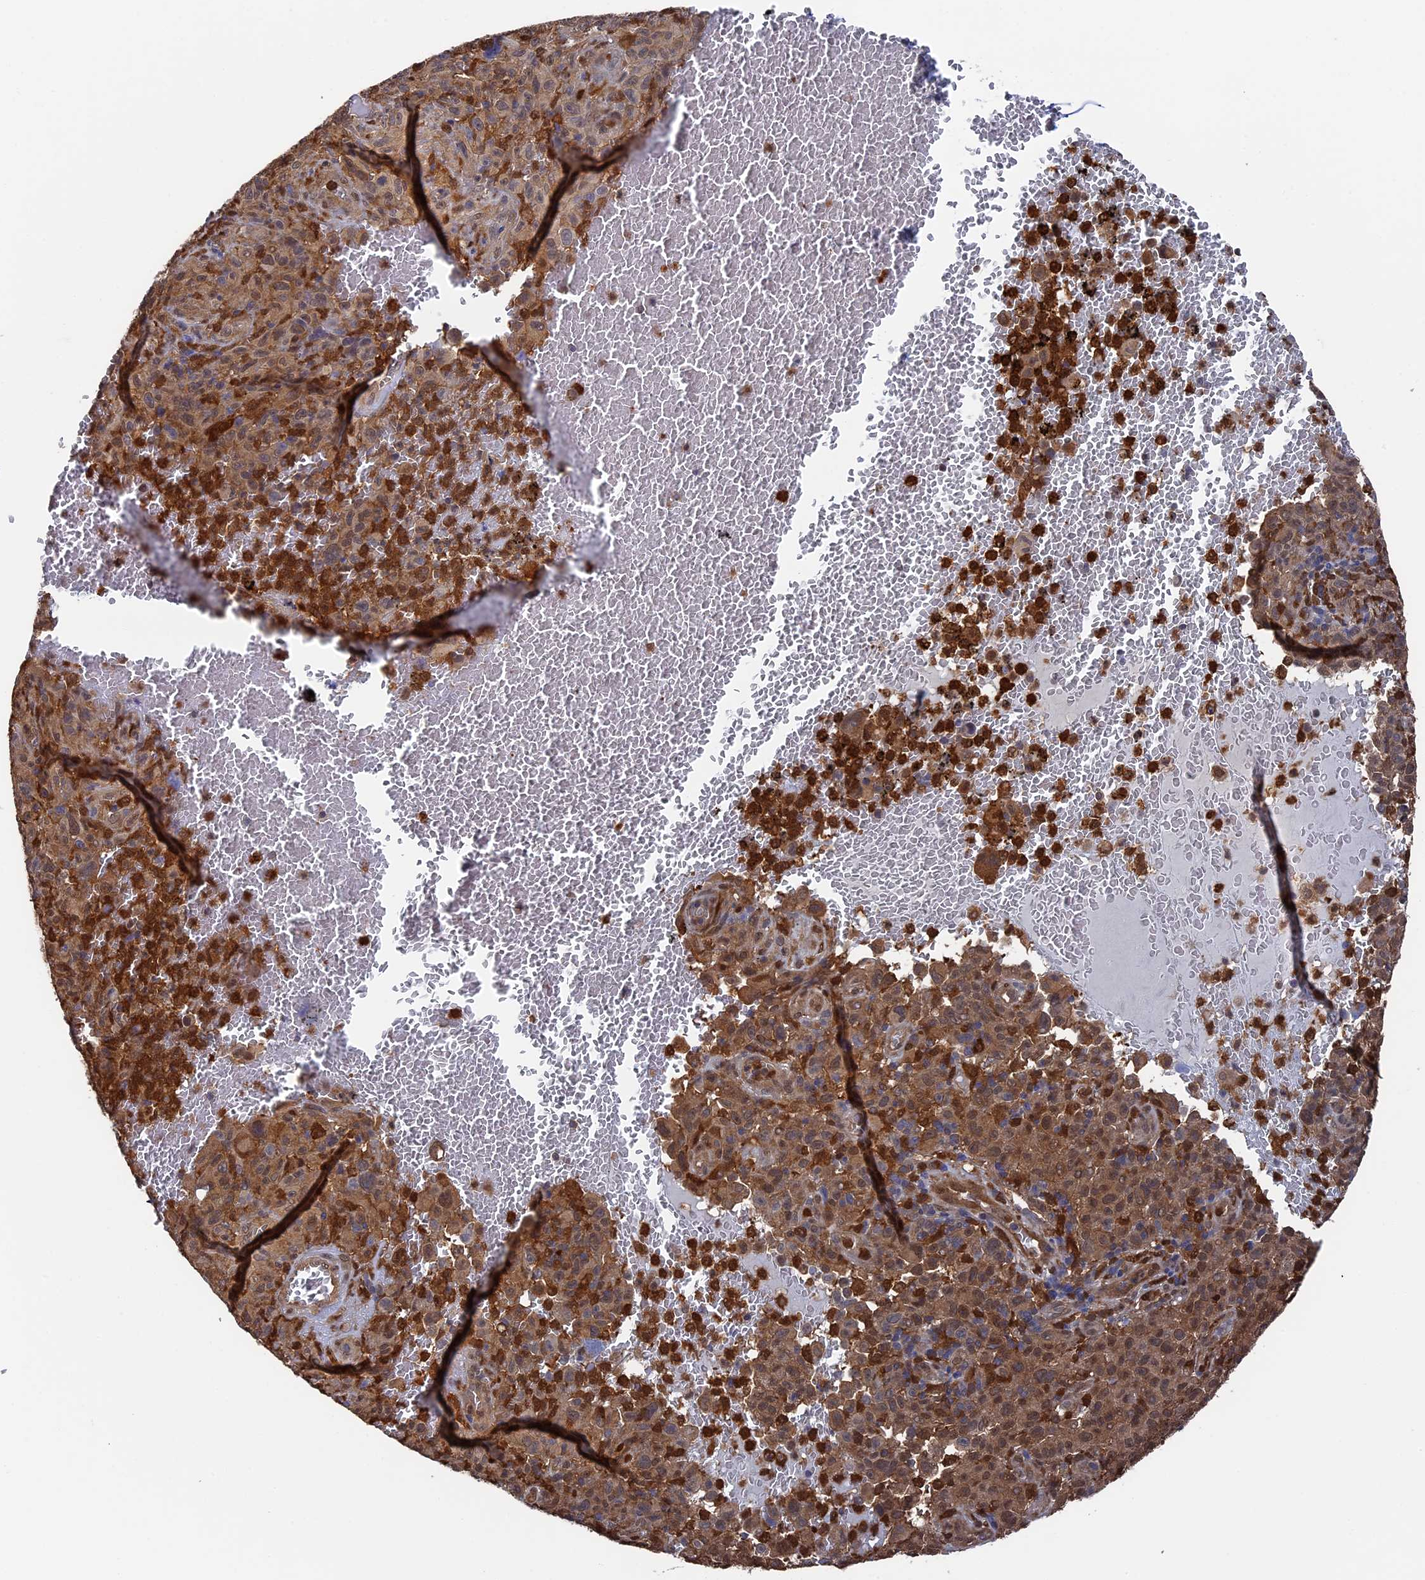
{"staining": {"intensity": "moderate", "quantity": ">75%", "location": "cytoplasmic/membranous"}, "tissue": "melanoma", "cell_type": "Tumor cells", "image_type": "cancer", "snomed": [{"axis": "morphology", "description": "Malignant melanoma, NOS"}, {"axis": "topography", "description": "Skin"}], "caption": "Tumor cells demonstrate medium levels of moderate cytoplasmic/membranous positivity in about >75% of cells in human melanoma.", "gene": "RNH1", "patient": {"sex": "female", "age": 82}}